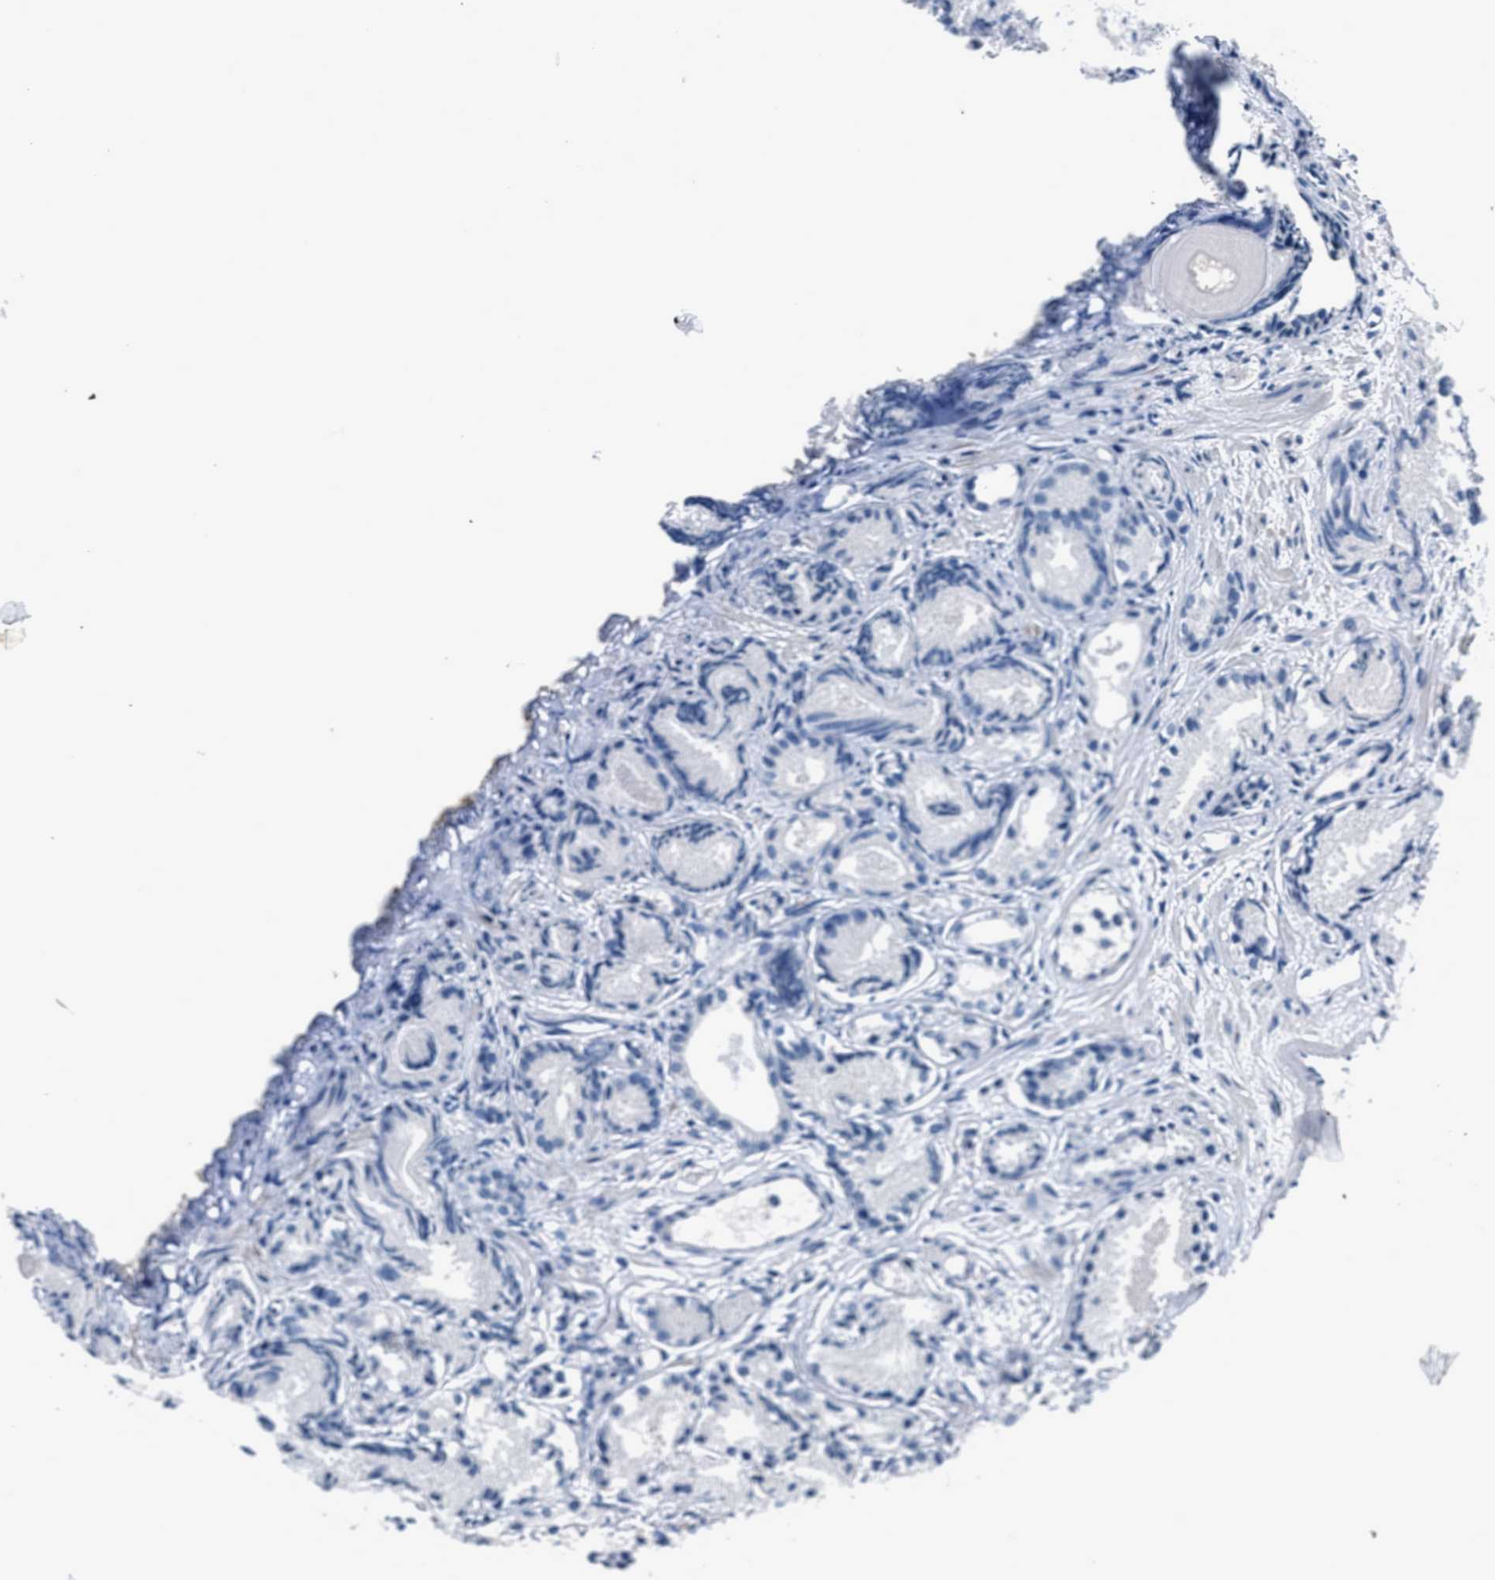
{"staining": {"intensity": "negative", "quantity": "none", "location": "none"}, "tissue": "prostate cancer", "cell_type": "Tumor cells", "image_type": "cancer", "snomed": [{"axis": "morphology", "description": "Adenocarcinoma, Low grade"}, {"axis": "topography", "description": "Prostate"}], "caption": "This is a image of immunohistochemistry staining of adenocarcinoma (low-grade) (prostate), which shows no expression in tumor cells.", "gene": "GJA3", "patient": {"sex": "male", "age": 72}}